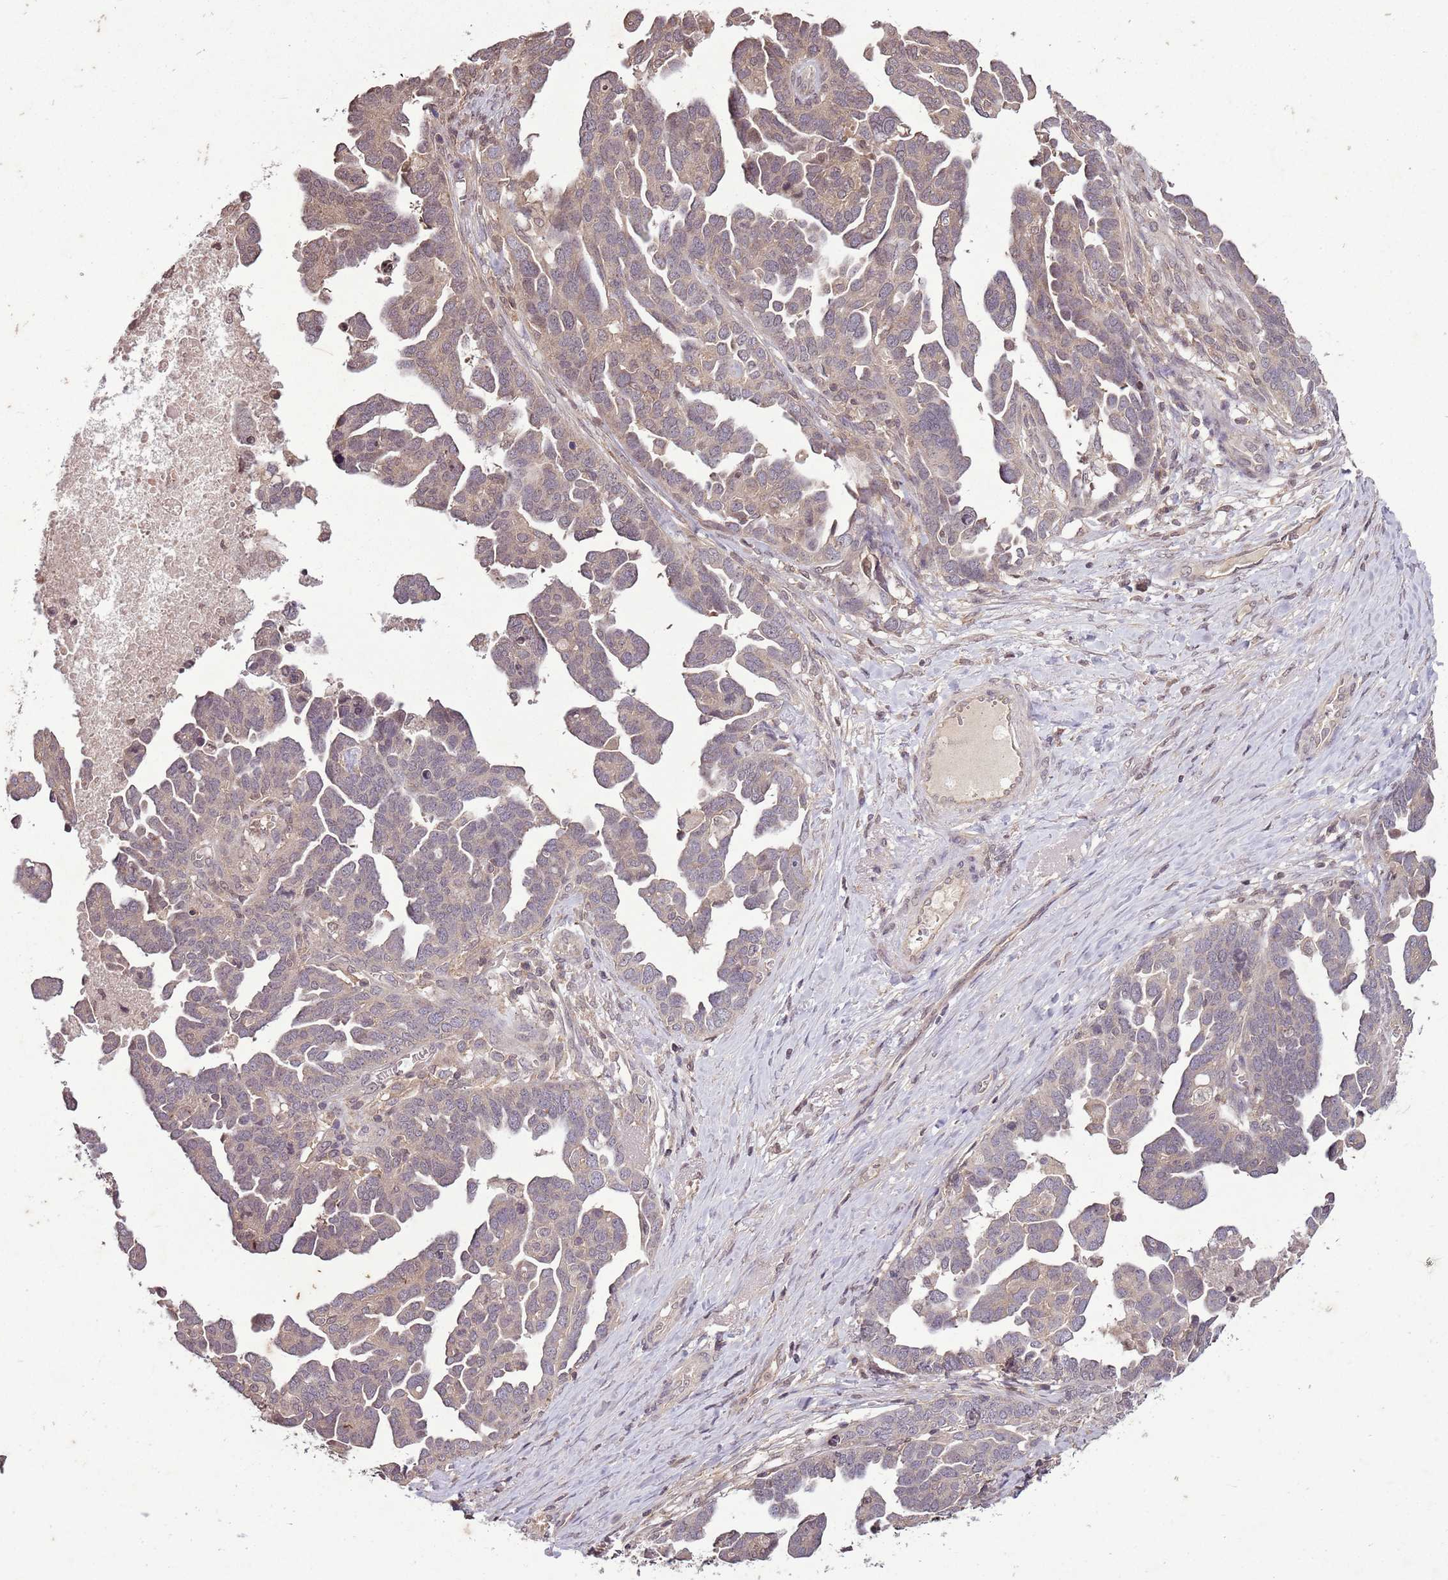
{"staining": {"intensity": "weak", "quantity": "25%-75%", "location": "cytoplasmic/membranous"}, "tissue": "ovarian cancer", "cell_type": "Tumor cells", "image_type": "cancer", "snomed": [{"axis": "morphology", "description": "Cystadenocarcinoma, serous, NOS"}, {"axis": "topography", "description": "Ovary"}], "caption": "A brown stain shows weak cytoplasmic/membranous expression of a protein in ovarian cancer tumor cells.", "gene": "CAPN9", "patient": {"sex": "female", "age": 54}}